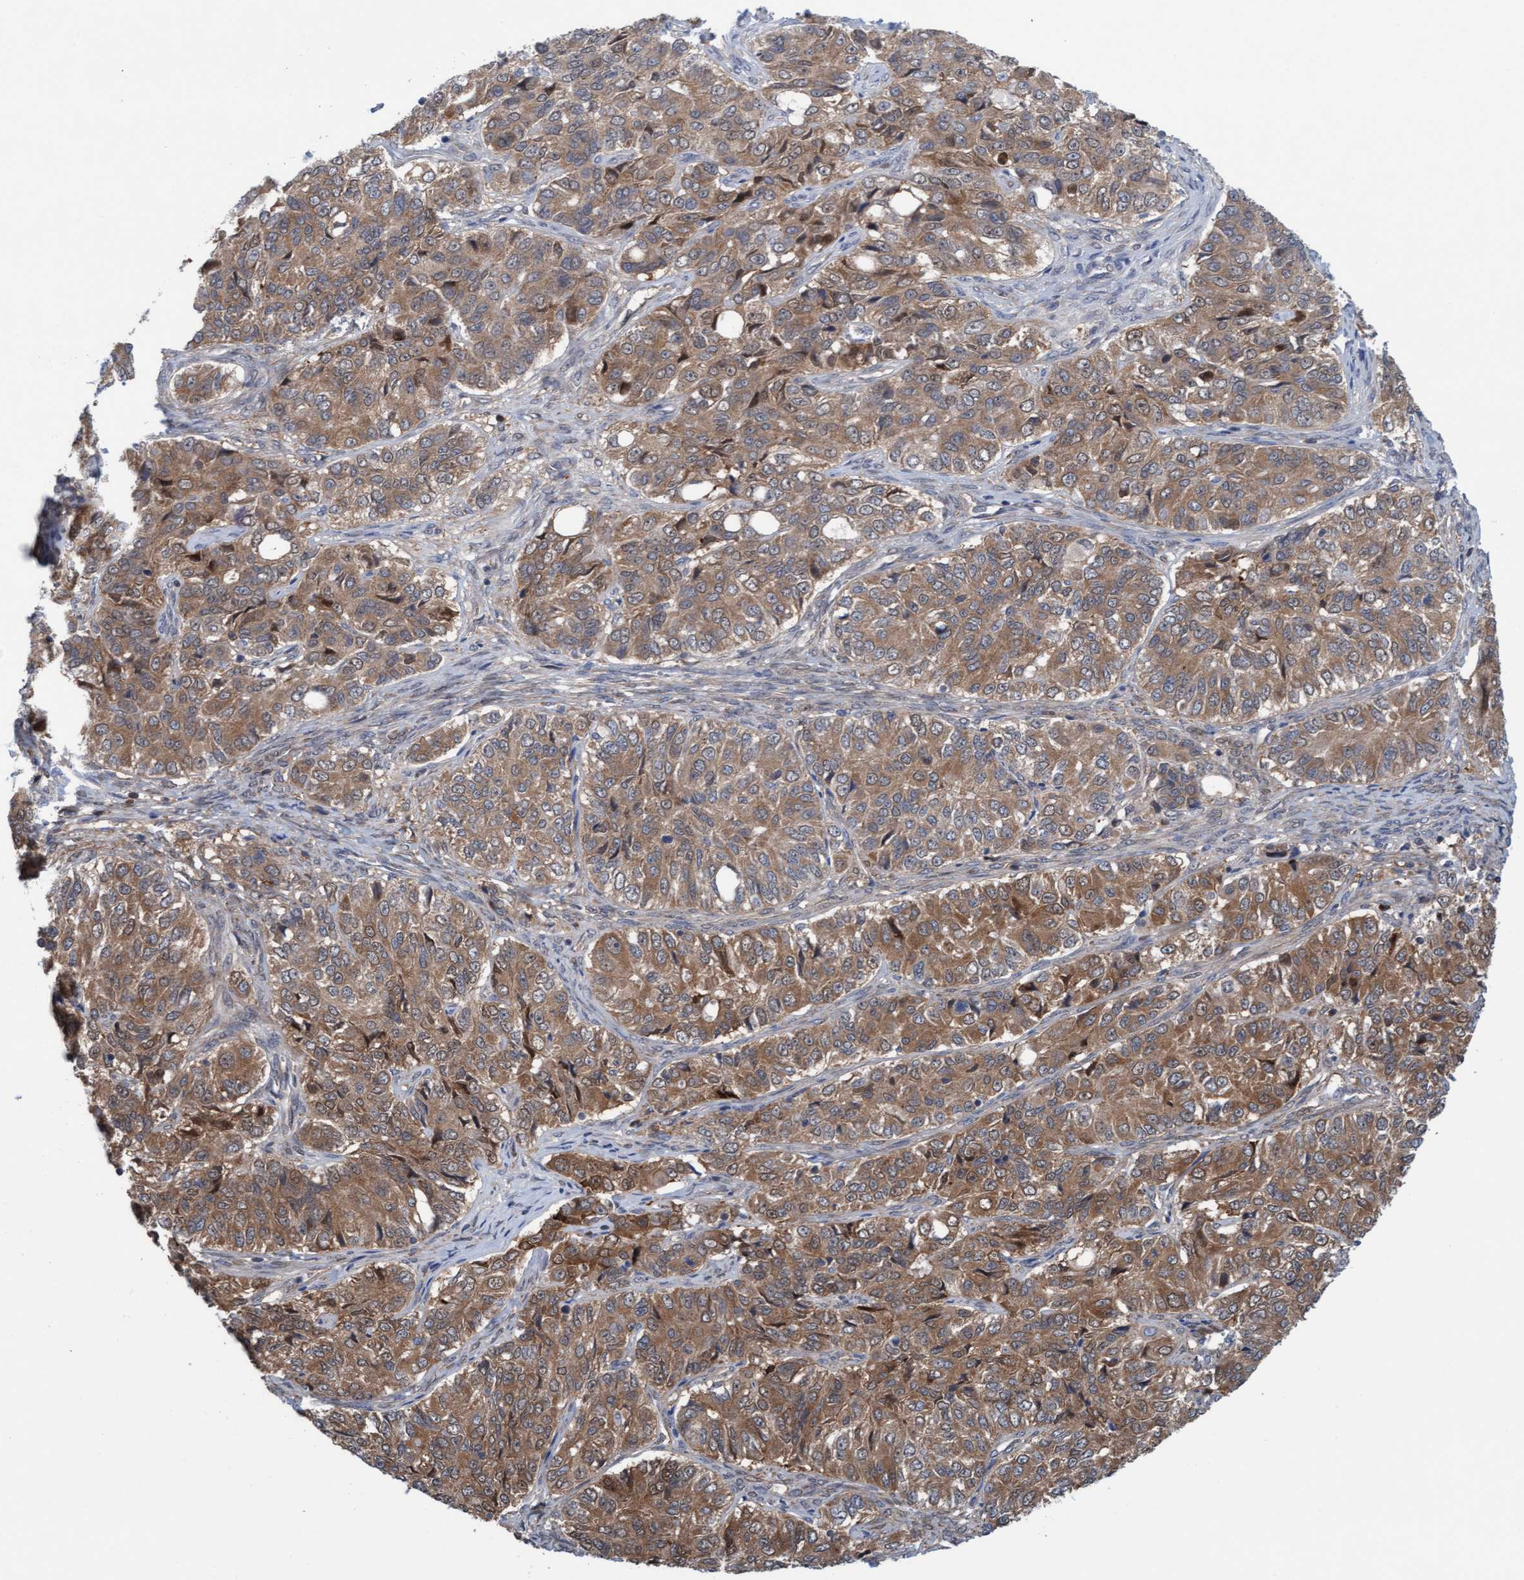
{"staining": {"intensity": "moderate", "quantity": ">75%", "location": "cytoplasmic/membranous"}, "tissue": "ovarian cancer", "cell_type": "Tumor cells", "image_type": "cancer", "snomed": [{"axis": "morphology", "description": "Carcinoma, endometroid"}, {"axis": "topography", "description": "Ovary"}], "caption": "A histopathology image showing moderate cytoplasmic/membranous expression in about >75% of tumor cells in ovarian endometroid carcinoma, as visualized by brown immunohistochemical staining.", "gene": "KLHL25", "patient": {"sex": "female", "age": 51}}